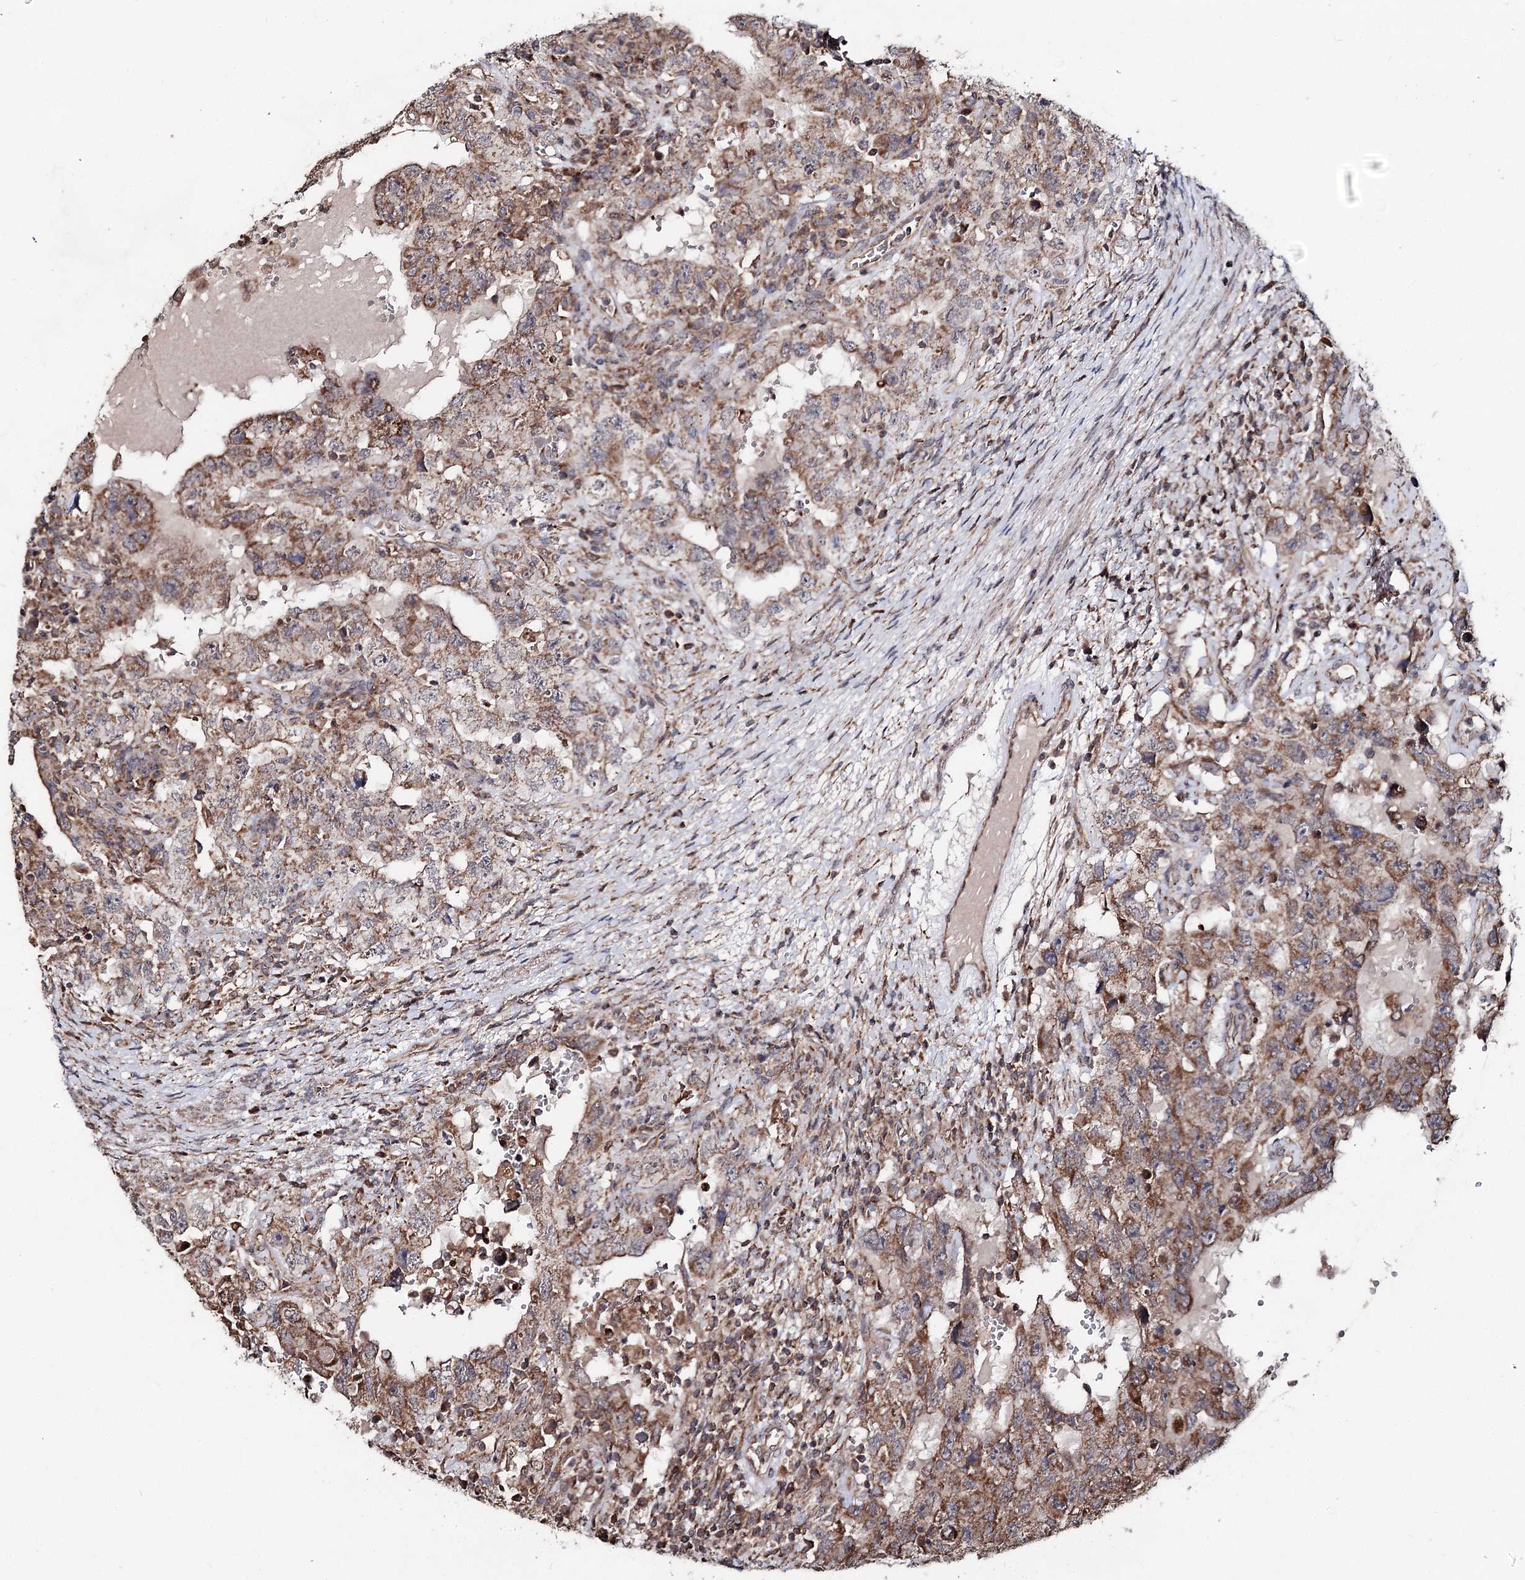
{"staining": {"intensity": "moderate", "quantity": ">75%", "location": "cytoplasmic/membranous"}, "tissue": "testis cancer", "cell_type": "Tumor cells", "image_type": "cancer", "snomed": [{"axis": "morphology", "description": "Carcinoma, Embryonal, NOS"}, {"axis": "topography", "description": "Testis"}], "caption": "Embryonal carcinoma (testis) stained with IHC reveals moderate cytoplasmic/membranous staining in approximately >75% of tumor cells.", "gene": "MINDY3", "patient": {"sex": "male", "age": 26}}